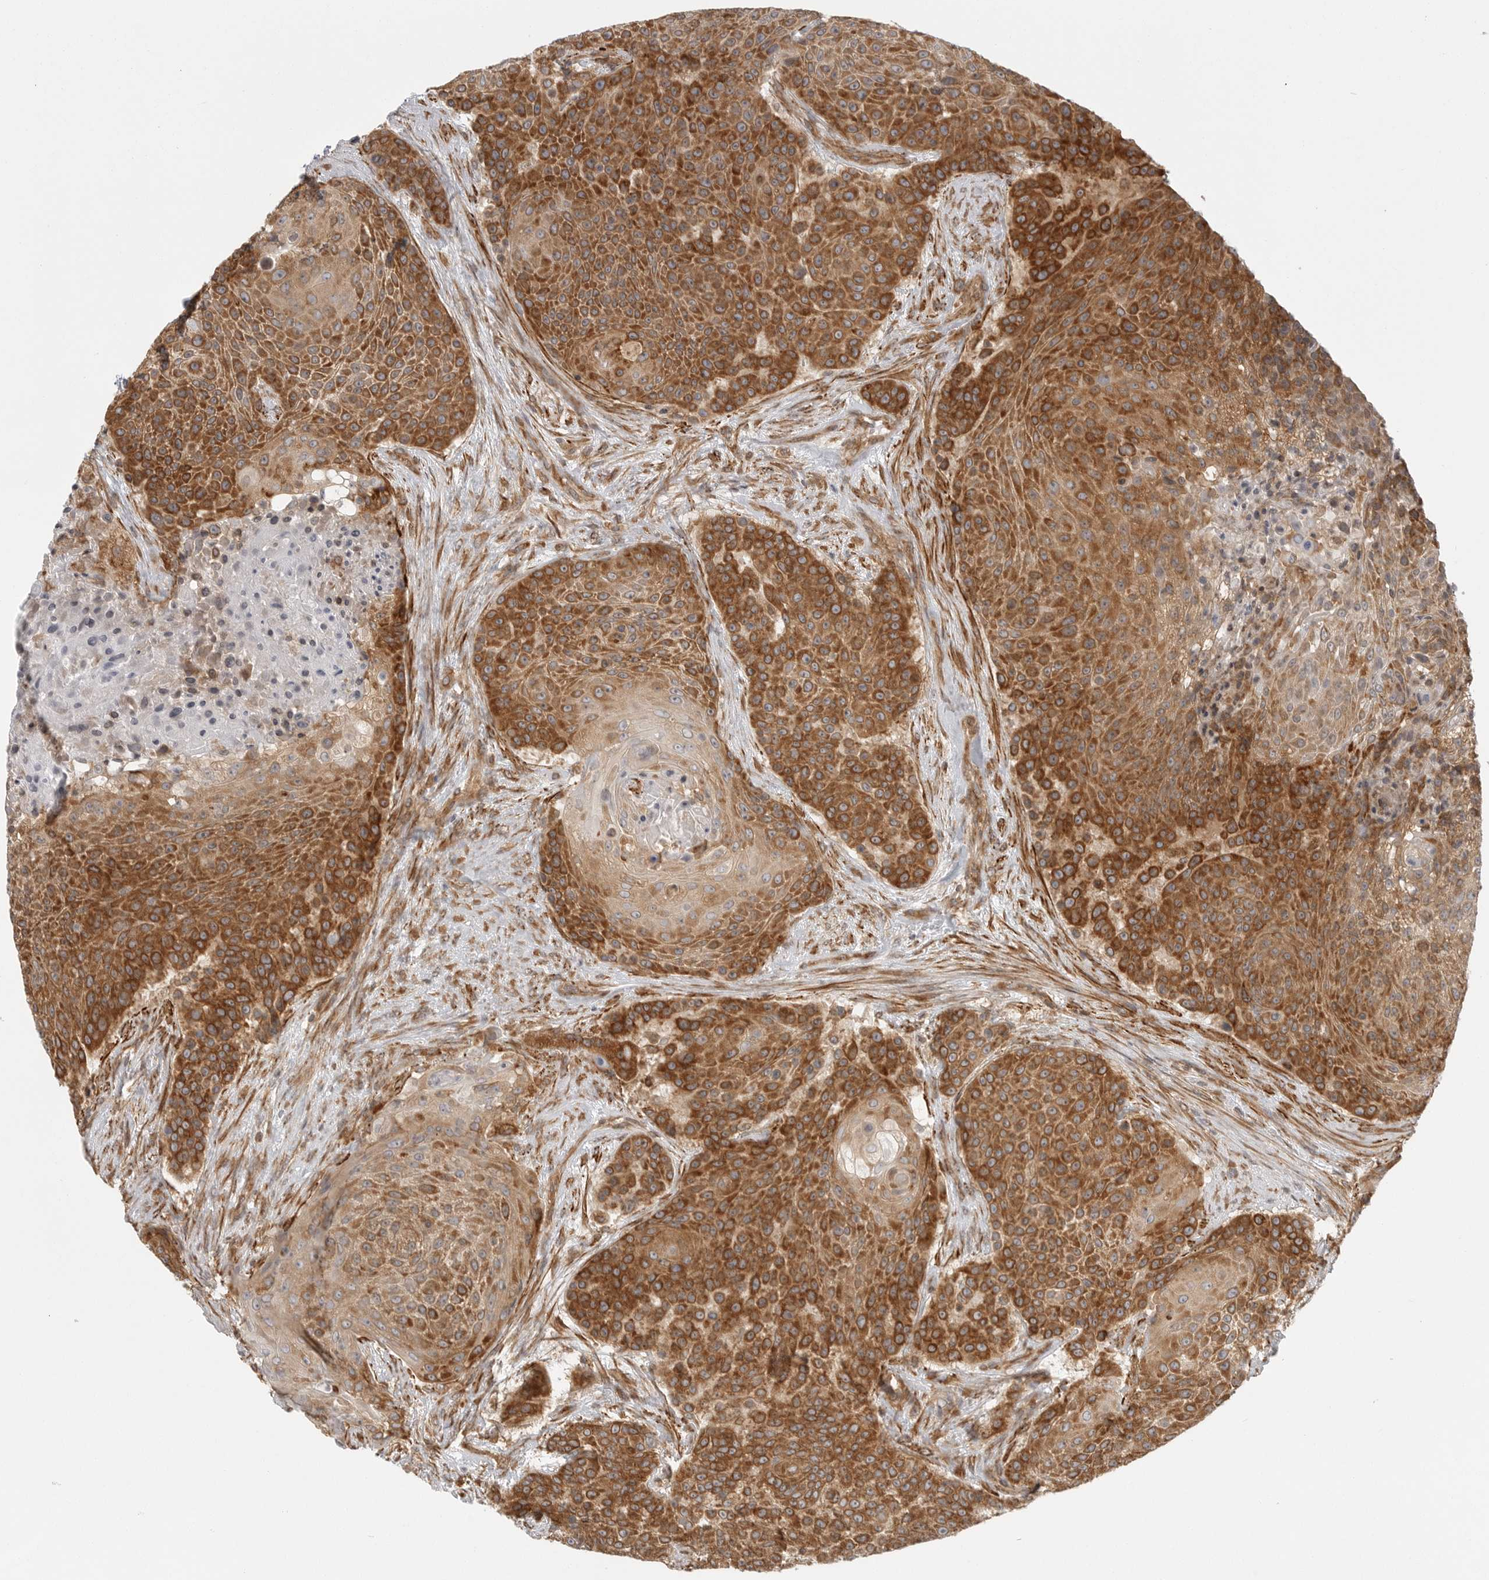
{"staining": {"intensity": "strong", "quantity": ">75%", "location": "cytoplasmic/membranous"}, "tissue": "urothelial cancer", "cell_type": "Tumor cells", "image_type": "cancer", "snomed": [{"axis": "morphology", "description": "Urothelial carcinoma, High grade"}, {"axis": "topography", "description": "Urinary bladder"}], "caption": "Protein expression analysis of urothelial carcinoma (high-grade) displays strong cytoplasmic/membranous positivity in about >75% of tumor cells.", "gene": "CERS2", "patient": {"sex": "female", "age": 63}}